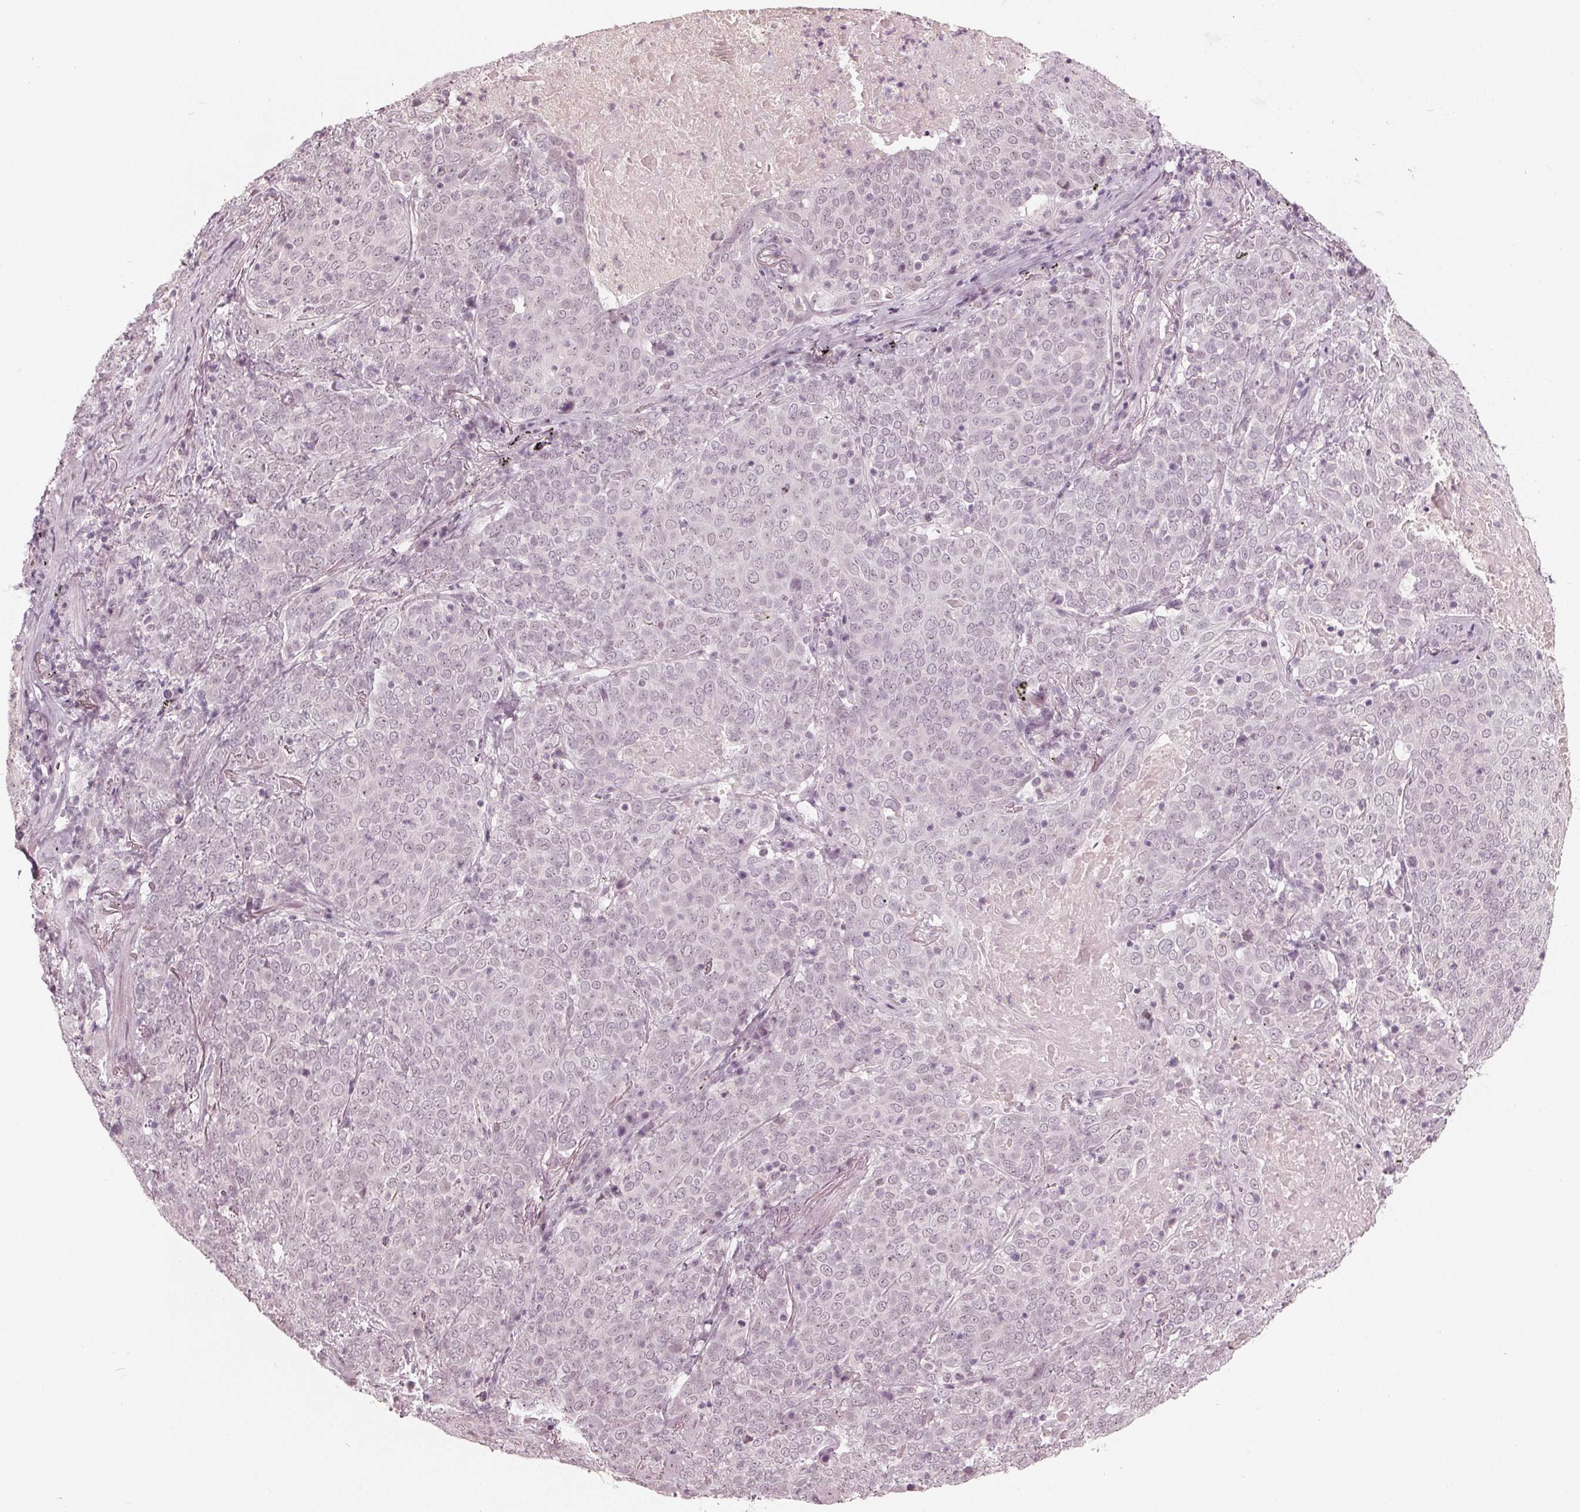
{"staining": {"intensity": "negative", "quantity": "none", "location": "none"}, "tissue": "lung cancer", "cell_type": "Tumor cells", "image_type": "cancer", "snomed": [{"axis": "morphology", "description": "Squamous cell carcinoma, NOS"}, {"axis": "topography", "description": "Lung"}], "caption": "This is a histopathology image of IHC staining of lung cancer, which shows no positivity in tumor cells.", "gene": "ADPRHL1", "patient": {"sex": "male", "age": 82}}